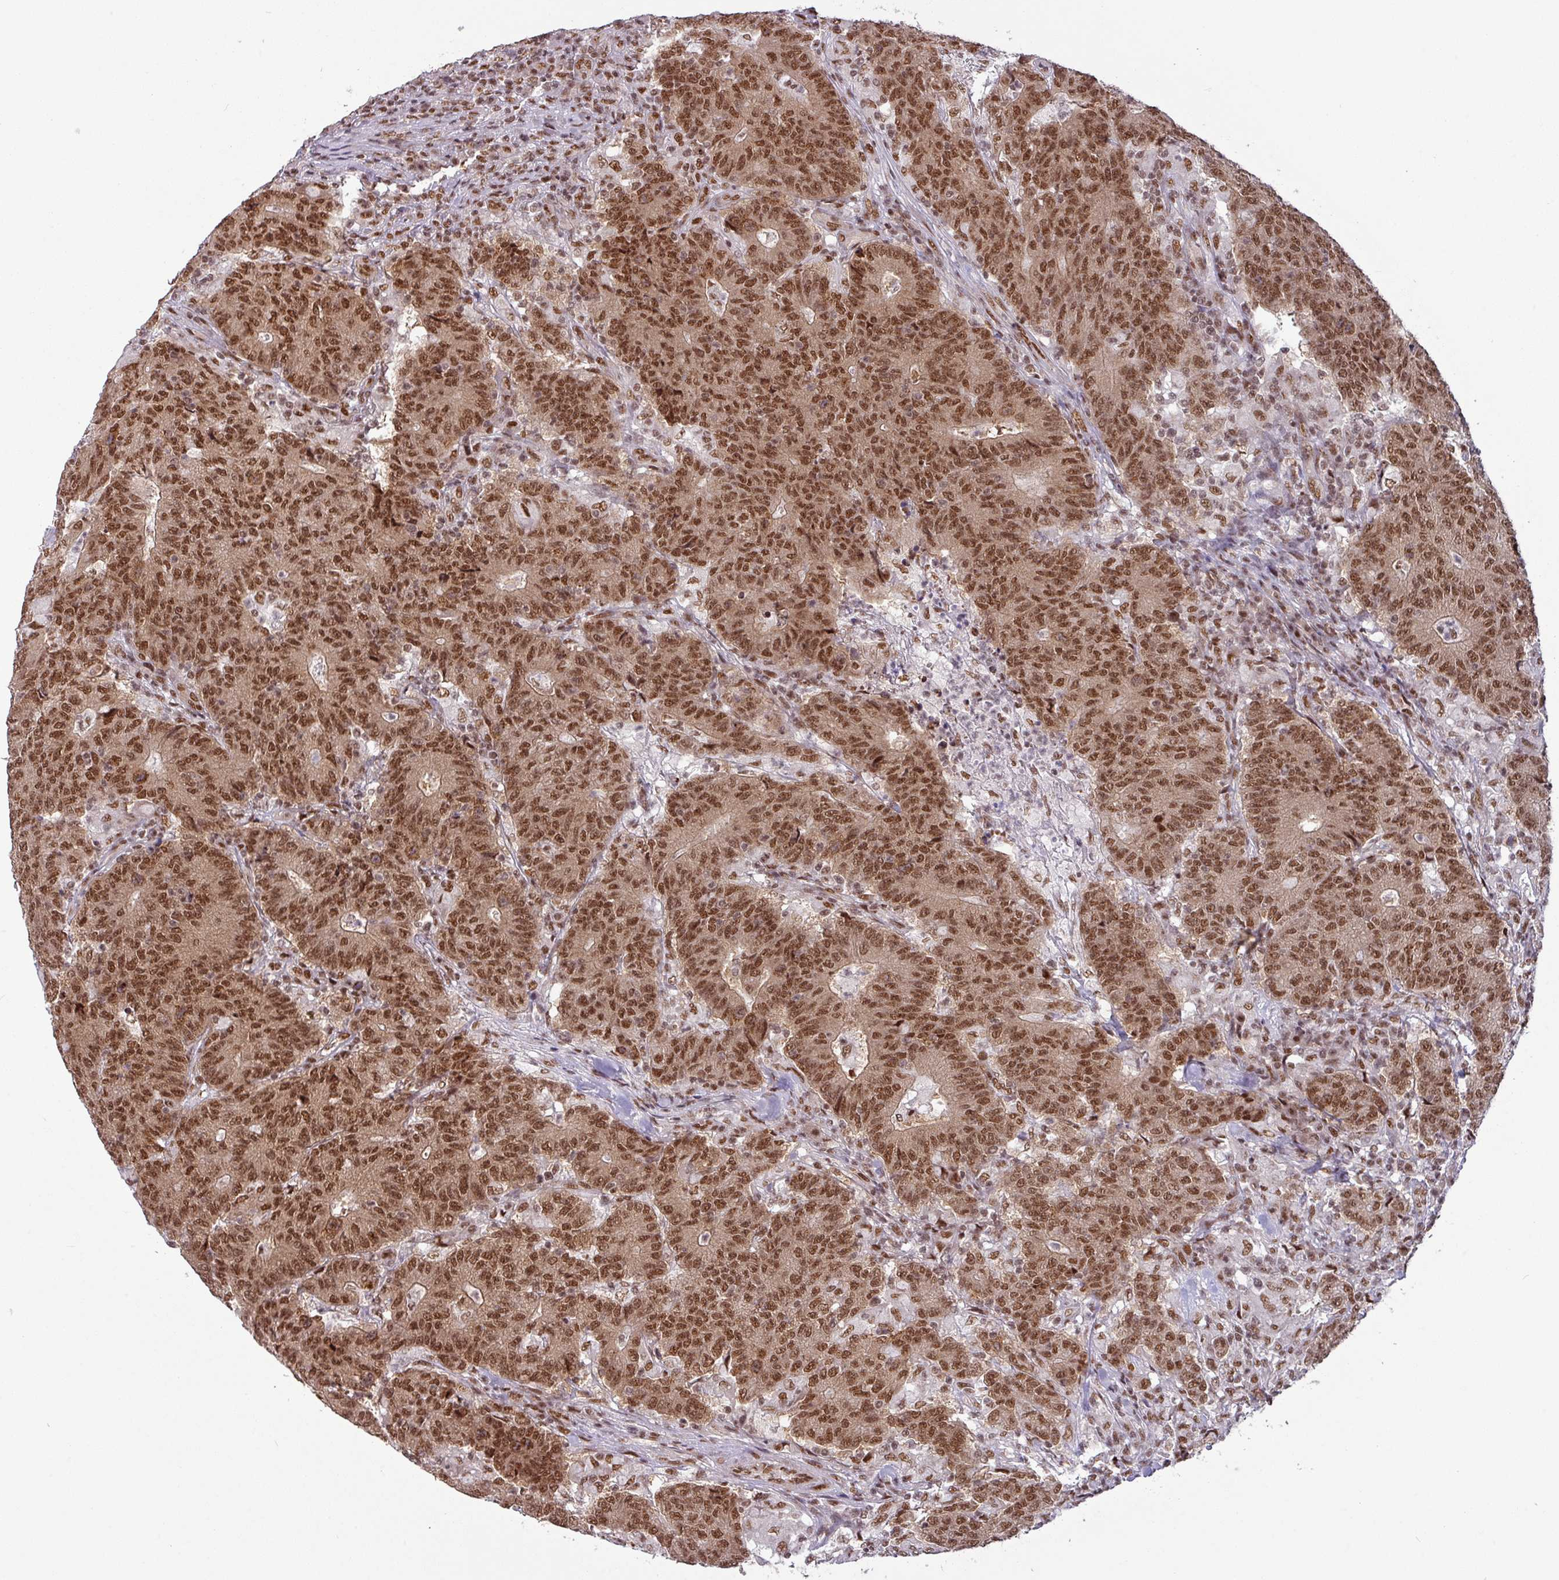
{"staining": {"intensity": "strong", "quantity": ">75%", "location": "nuclear"}, "tissue": "colorectal cancer", "cell_type": "Tumor cells", "image_type": "cancer", "snomed": [{"axis": "morphology", "description": "Adenocarcinoma, NOS"}, {"axis": "topography", "description": "Colon"}], "caption": "A high amount of strong nuclear expression is seen in approximately >75% of tumor cells in colorectal cancer (adenocarcinoma) tissue.", "gene": "SRSF2", "patient": {"sex": "female", "age": 75}}